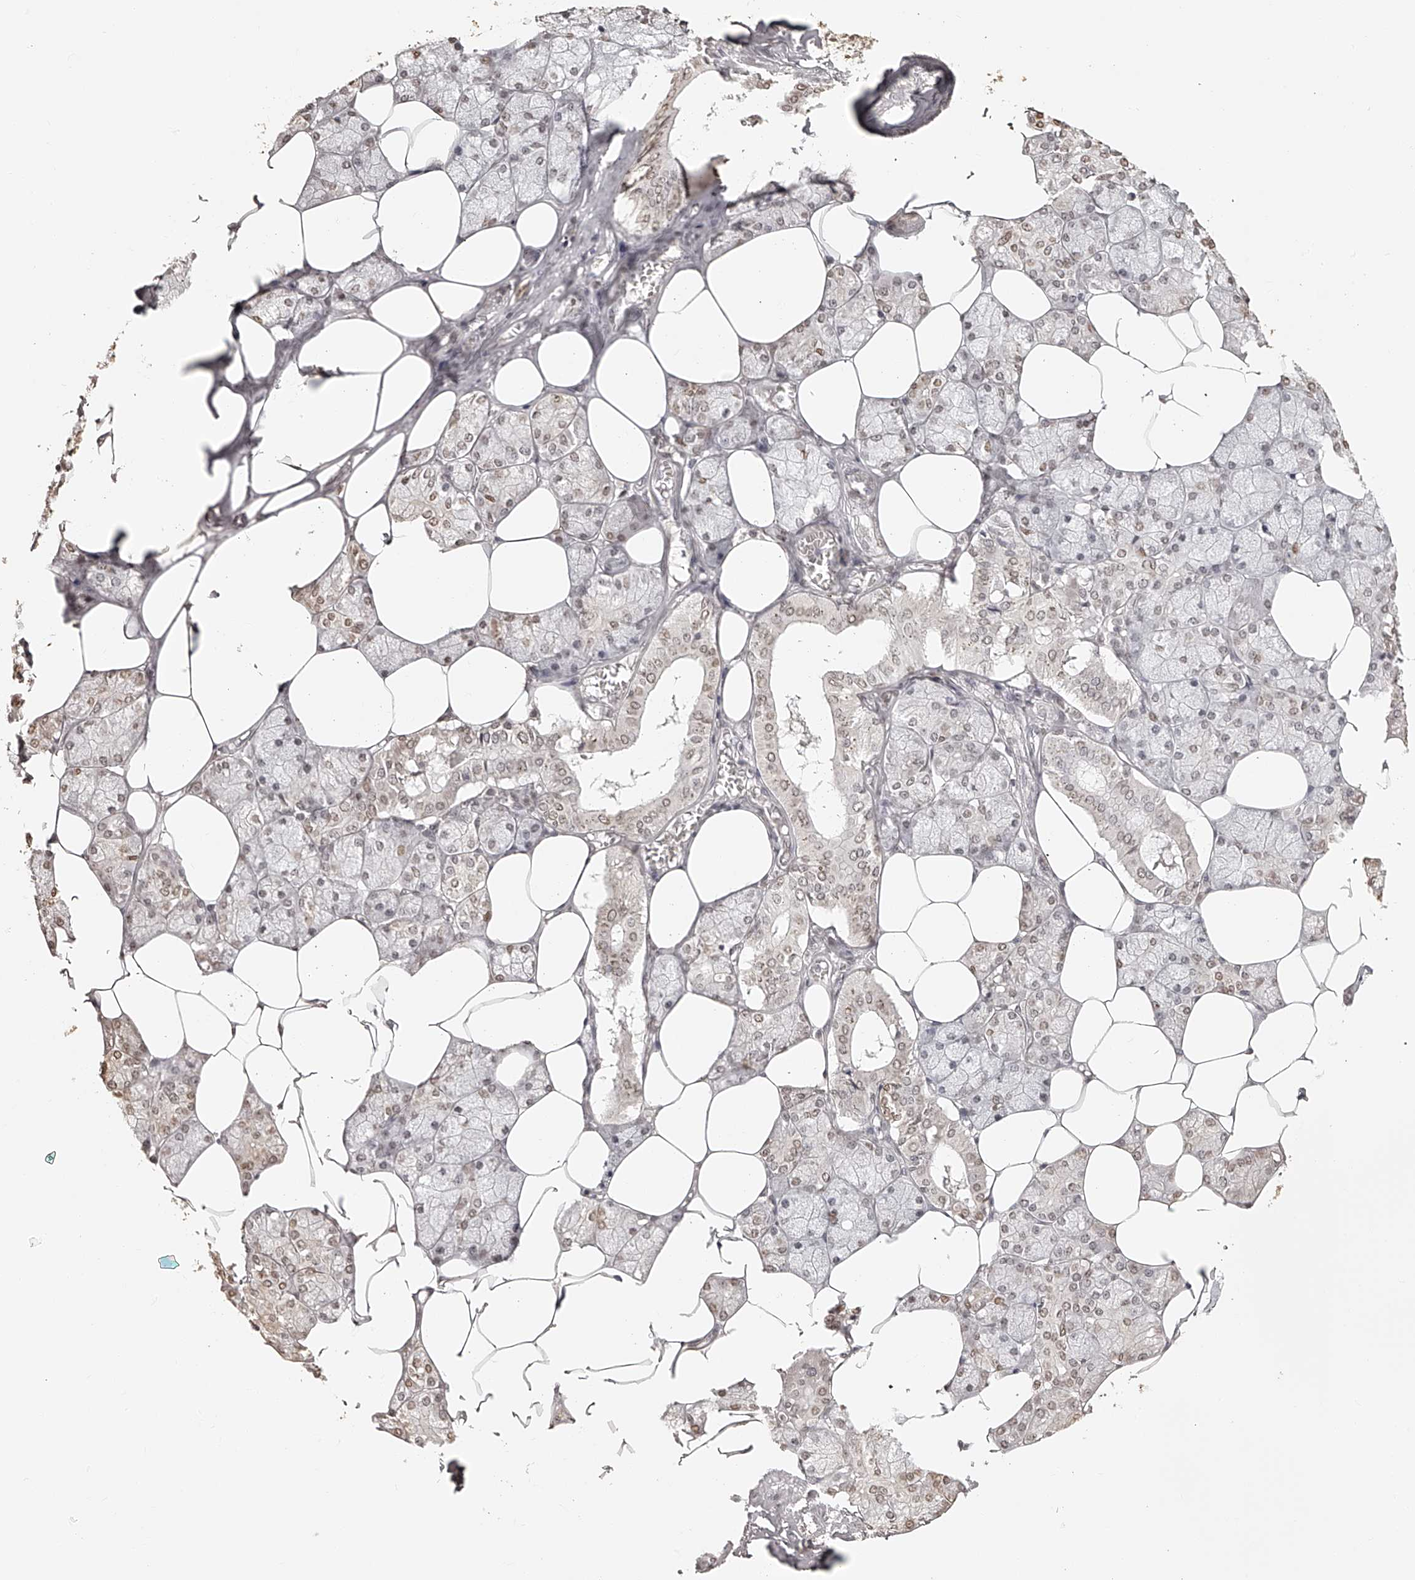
{"staining": {"intensity": "moderate", "quantity": "25%-75%", "location": "nuclear"}, "tissue": "salivary gland", "cell_type": "Glandular cells", "image_type": "normal", "snomed": [{"axis": "morphology", "description": "Normal tissue, NOS"}, {"axis": "topography", "description": "Salivary gland"}], "caption": "About 25%-75% of glandular cells in normal human salivary gland display moderate nuclear protein expression as visualized by brown immunohistochemical staining.", "gene": "ZNF503", "patient": {"sex": "male", "age": 62}}